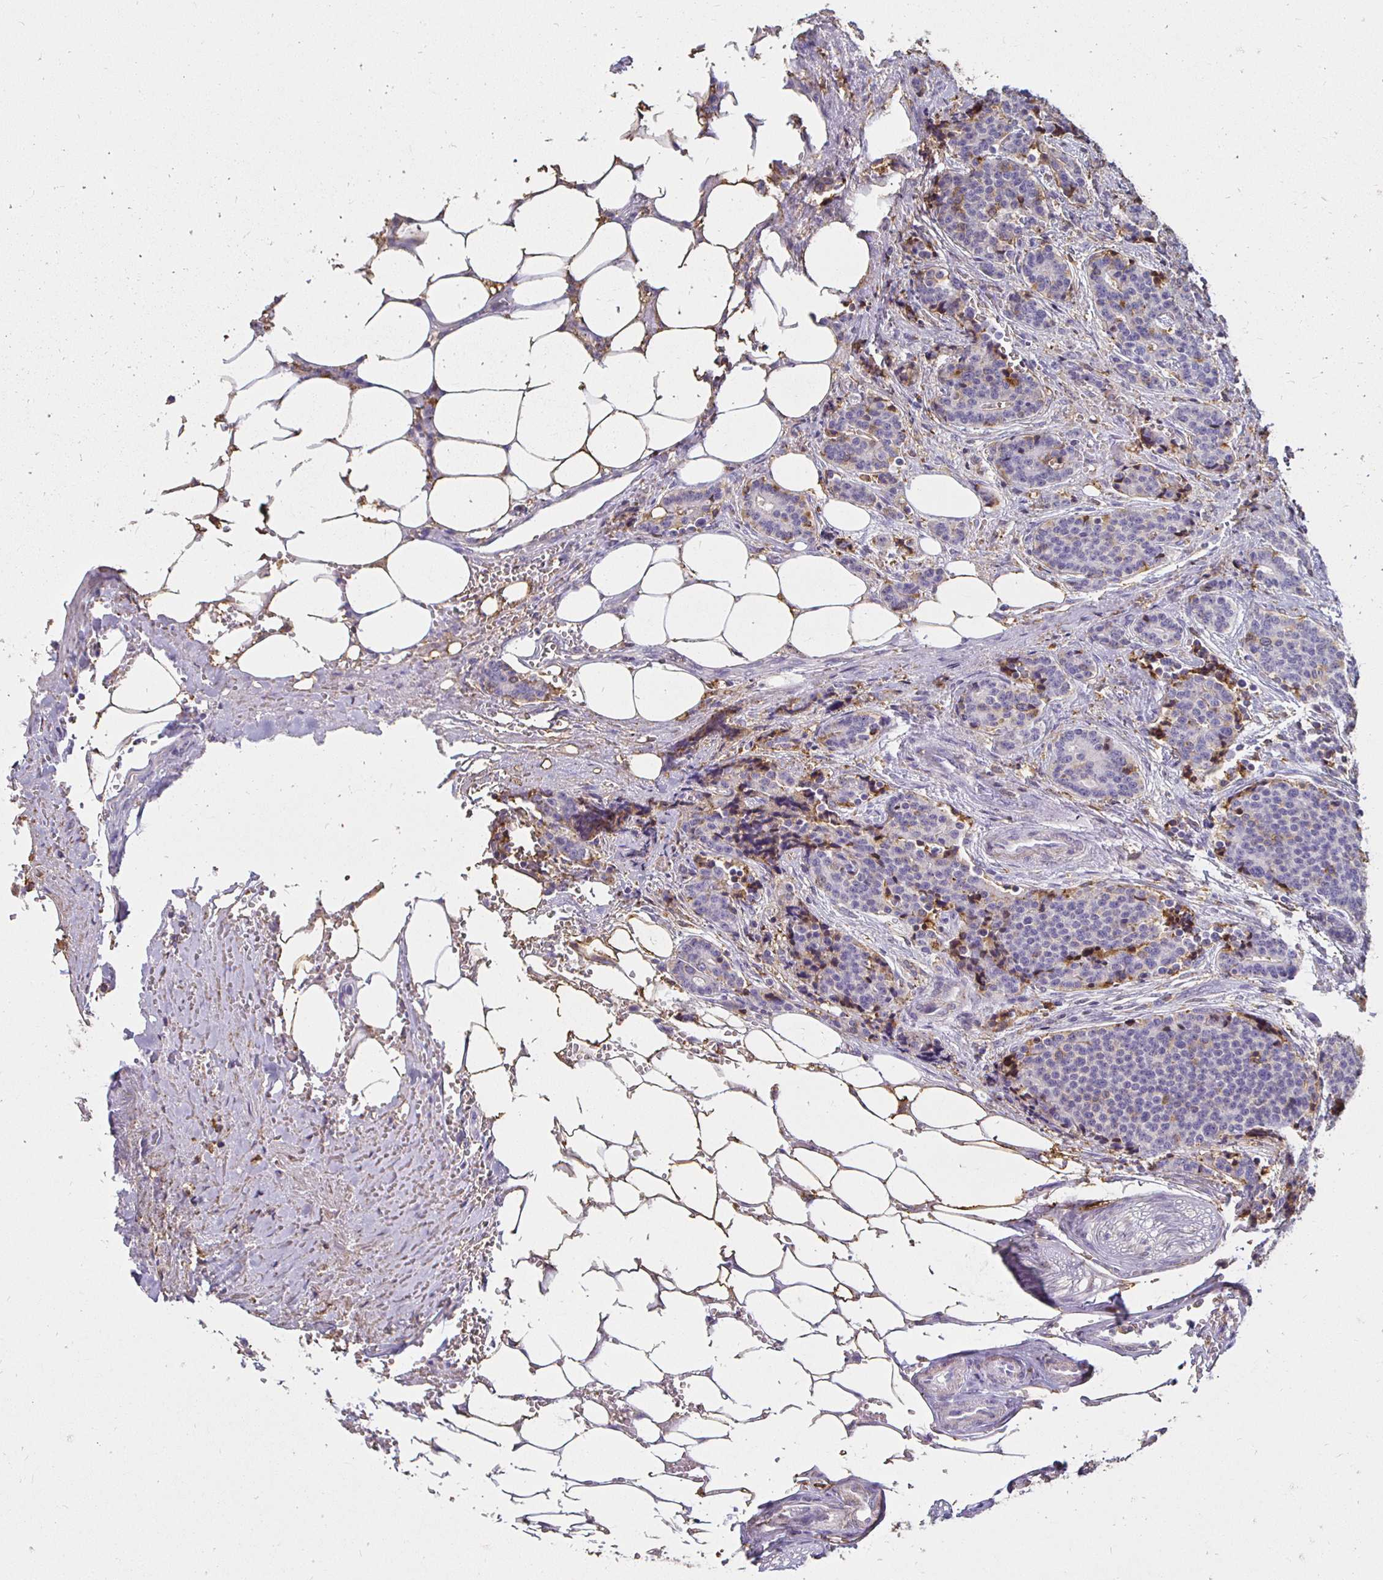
{"staining": {"intensity": "weak", "quantity": "<25%", "location": "cytoplasmic/membranous"}, "tissue": "carcinoid", "cell_type": "Tumor cells", "image_type": "cancer", "snomed": [{"axis": "morphology", "description": "Carcinoid, malignant, NOS"}, {"axis": "topography", "description": "Small intestine"}], "caption": "Carcinoid was stained to show a protein in brown. There is no significant expression in tumor cells.", "gene": "TAS1R3", "patient": {"sex": "female", "age": 73}}